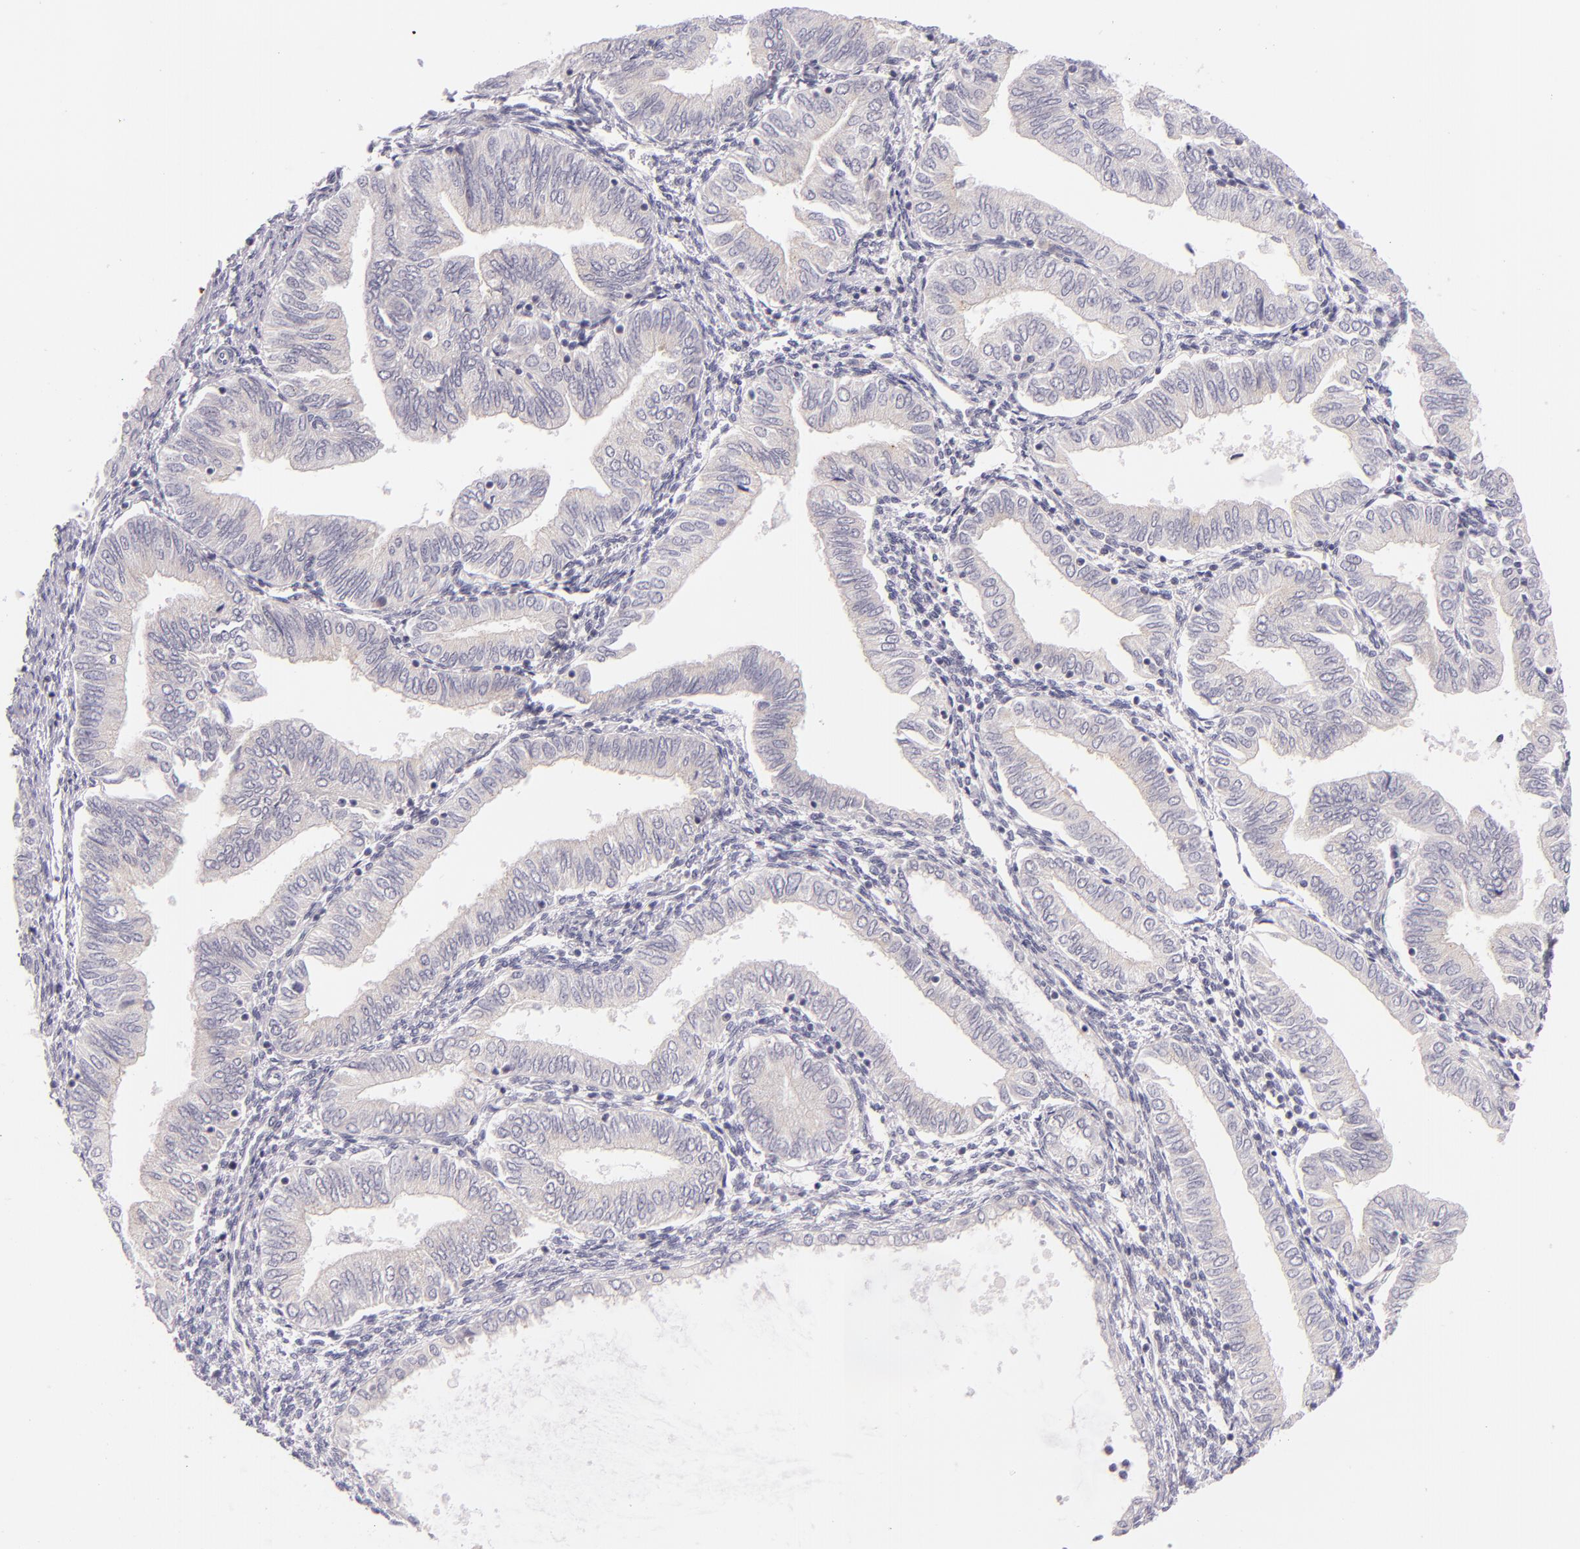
{"staining": {"intensity": "negative", "quantity": "none", "location": "none"}, "tissue": "endometrial cancer", "cell_type": "Tumor cells", "image_type": "cancer", "snomed": [{"axis": "morphology", "description": "Adenocarcinoma, NOS"}, {"axis": "topography", "description": "Endometrium"}], "caption": "Immunohistochemical staining of human endometrial cancer demonstrates no significant positivity in tumor cells.", "gene": "BCL3", "patient": {"sex": "female", "age": 51}}